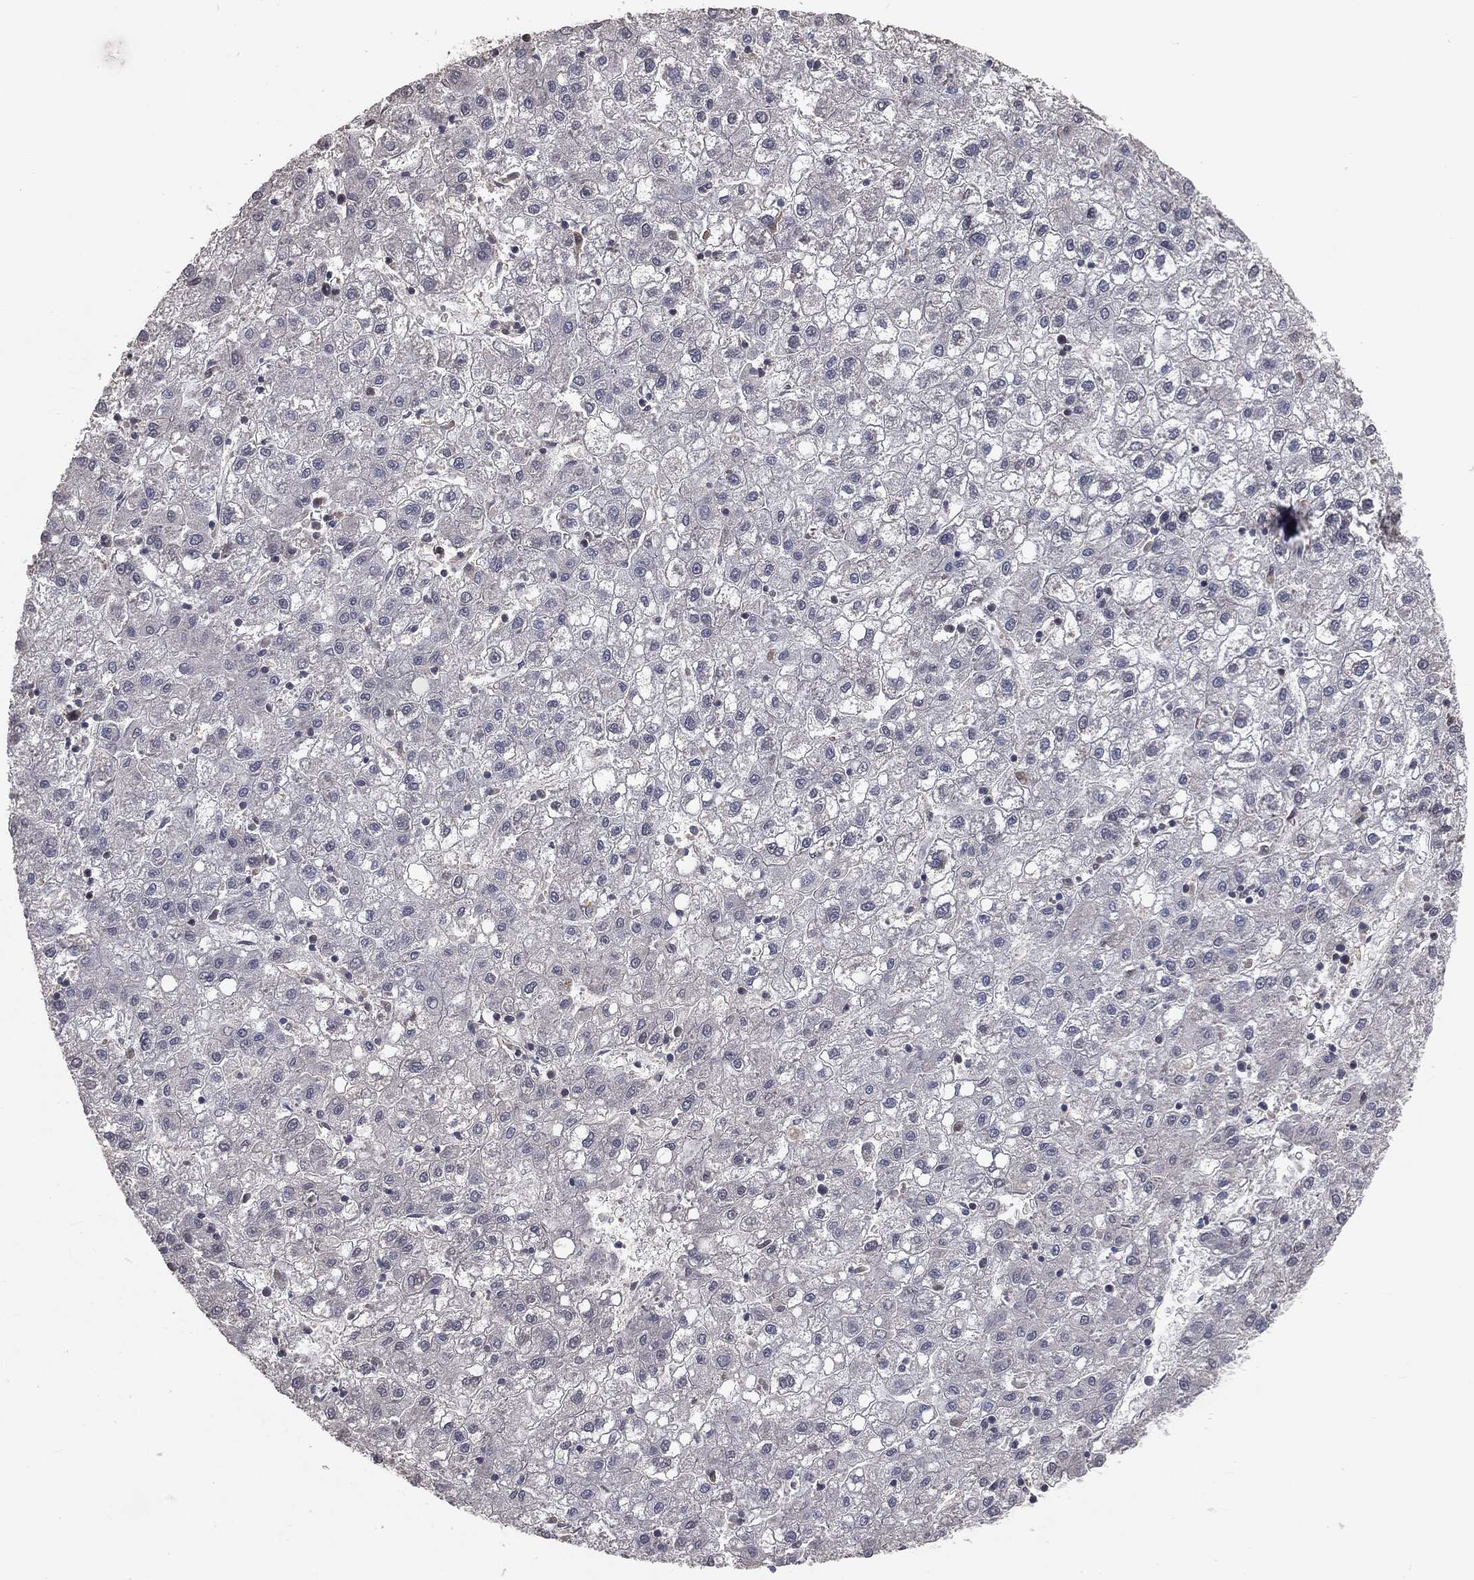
{"staining": {"intensity": "negative", "quantity": "none", "location": "none"}, "tissue": "liver cancer", "cell_type": "Tumor cells", "image_type": "cancer", "snomed": [{"axis": "morphology", "description": "Carcinoma, Hepatocellular, NOS"}, {"axis": "topography", "description": "Liver"}], "caption": "Hepatocellular carcinoma (liver) was stained to show a protein in brown. There is no significant staining in tumor cells.", "gene": "FBXO7", "patient": {"sex": "male", "age": 72}}